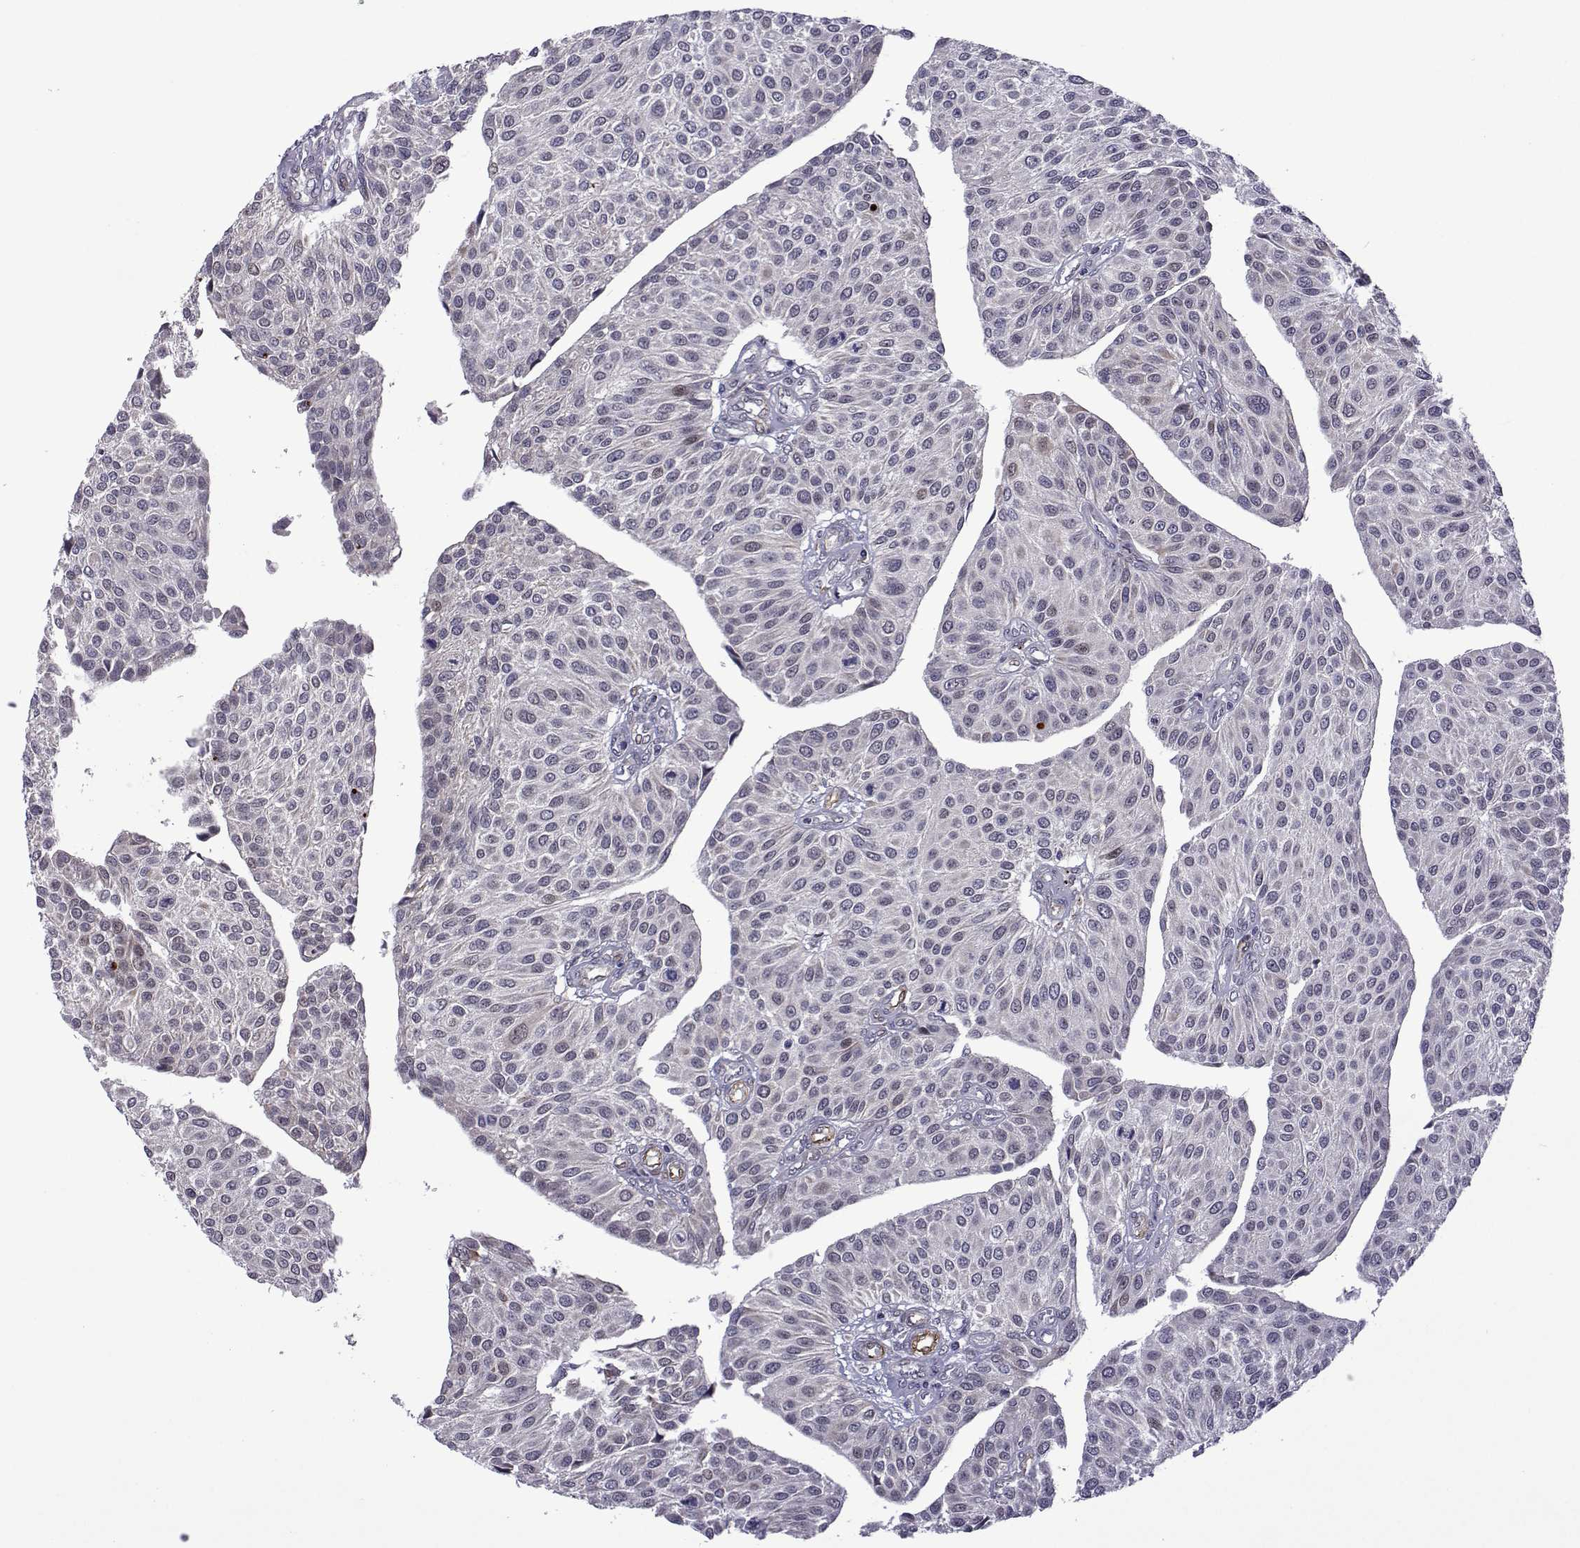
{"staining": {"intensity": "negative", "quantity": "none", "location": "none"}, "tissue": "urothelial cancer", "cell_type": "Tumor cells", "image_type": "cancer", "snomed": [{"axis": "morphology", "description": "Urothelial carcinoma, NOS"}, {"axis": "topography", "description": "Urinary bladder"}], "caption": "Urothelial cancer stained for a protein using IHC reveals no expression tumor cells.", "gene": "EFCAB3", "patient": {"sex": "male", "age": 55}}